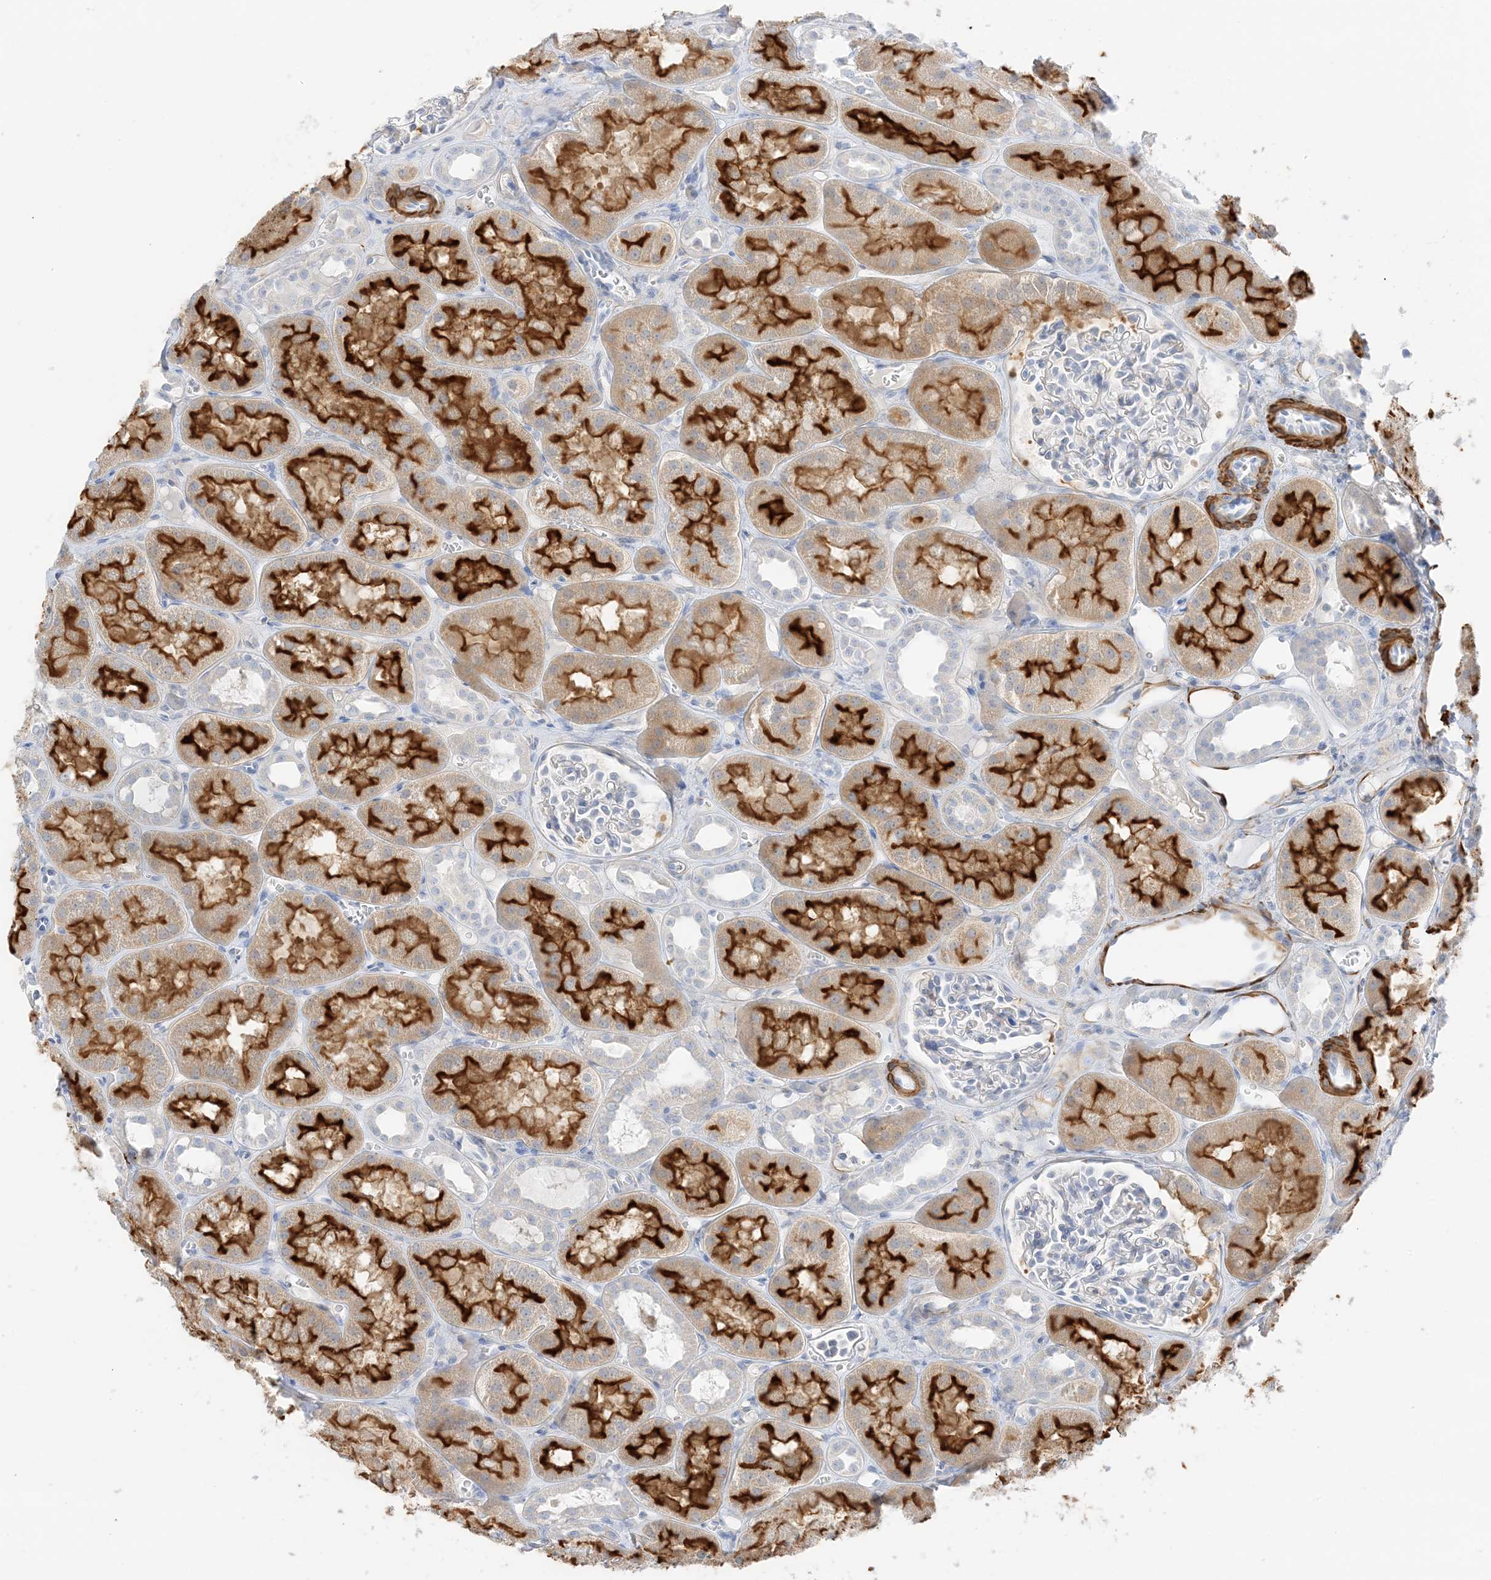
{"staining": {"intensity": "negative", "quantity": "none", "location": "none"}, "tissue": "kidney", "cell_type": "Cells in glomeruli", "image_type": "normal", "snomed": [{"axis": "morphology", "description": "Normal tissue, NOS"}, {"axis": "topography", "description": "Kidney"}], "caption": "Immunohistochemistry (IHC) photomicrograph of unremarkable kidney: kidney stained with DAB displays no significant protein expression in cells in glomeruli.", "gene": "SLC22A13", "patient": {"sex": "male", "age": 16}}